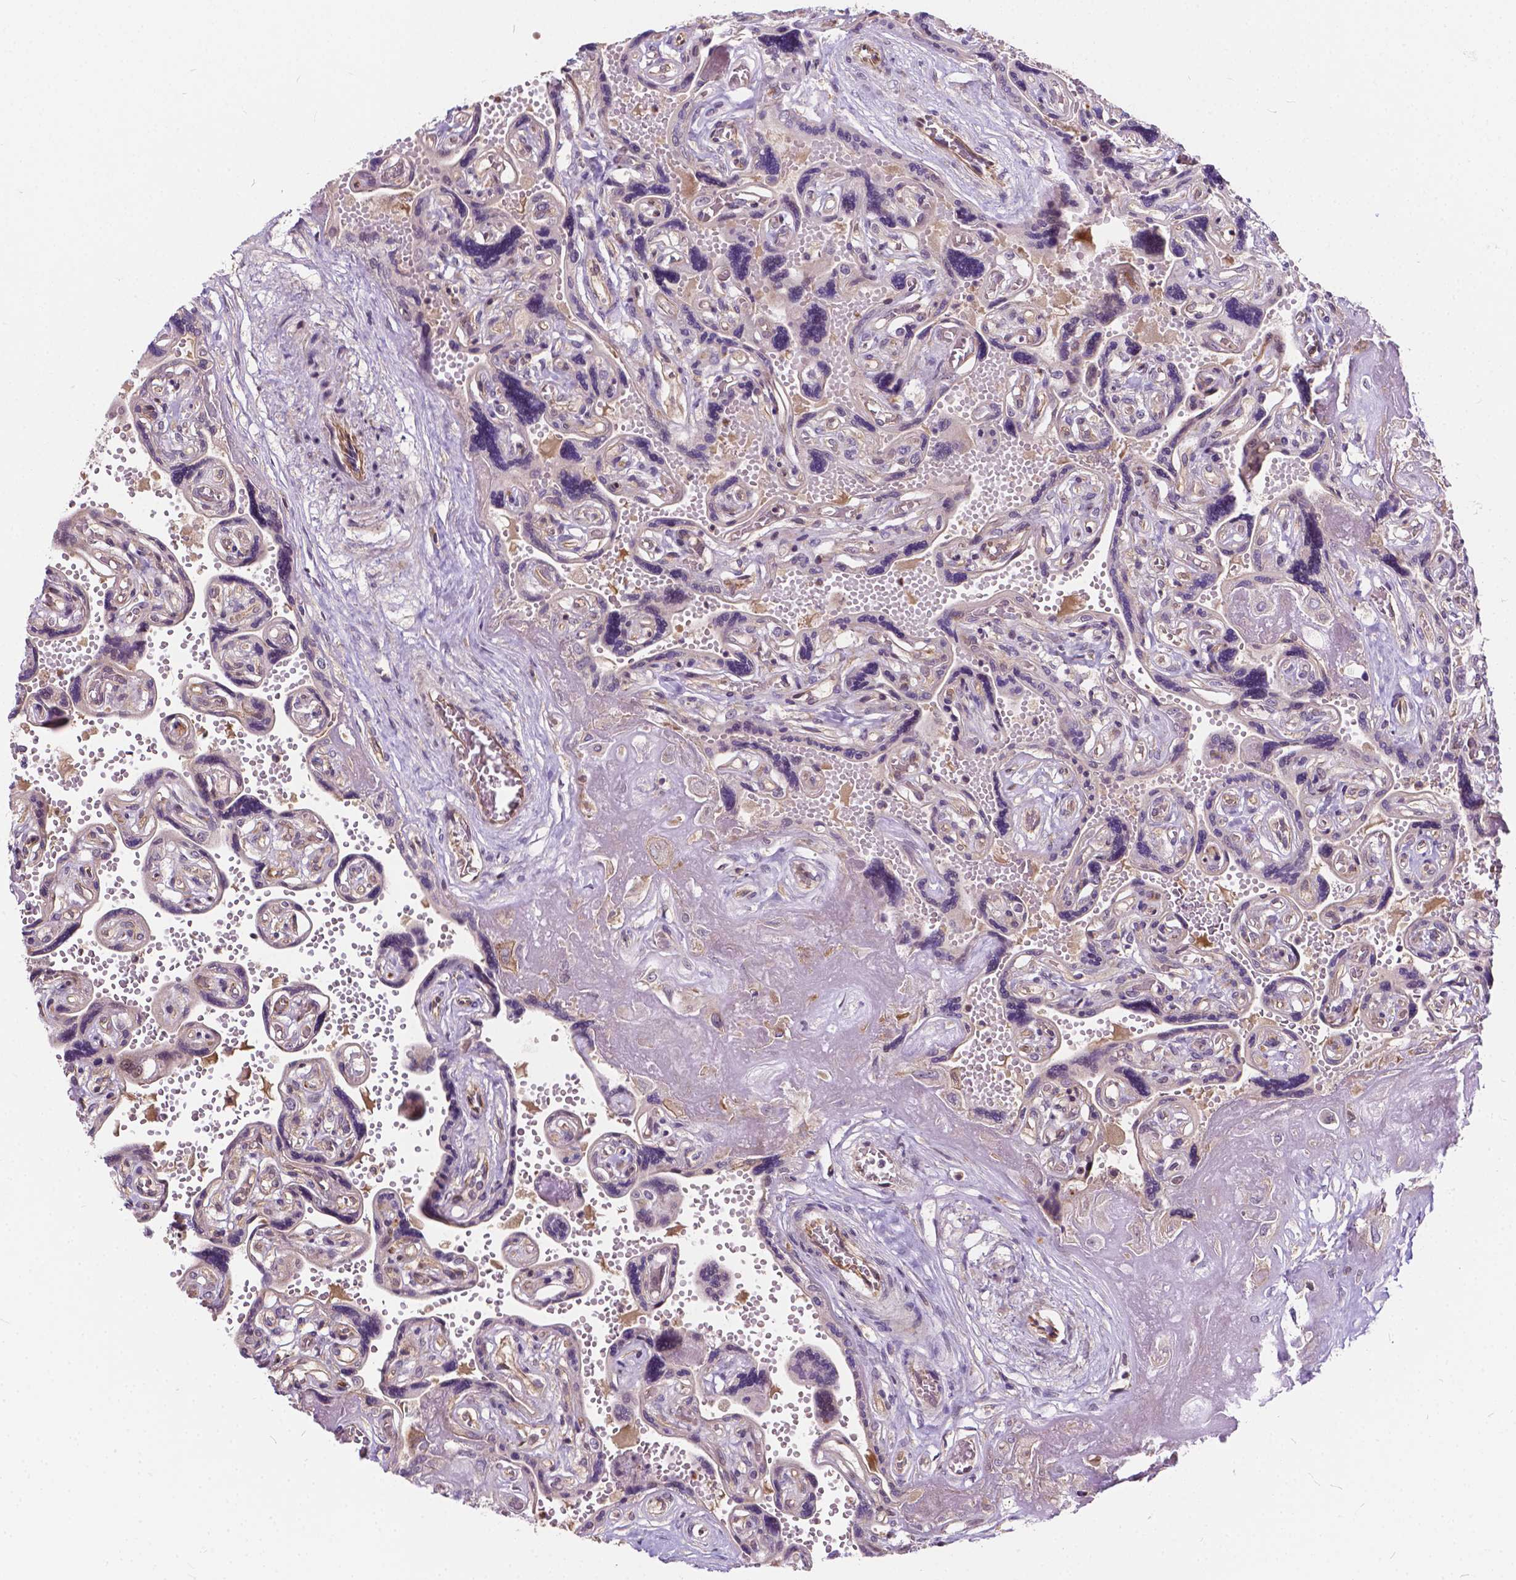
{"staining": {"intensity": "weak", "quantity": ">75%", "location": "cytoplasmic/membranous"}, "tissue": "placenta", "cell_type": "Decidual cells", "image_type": "normal", "snomed": [{"axis": "morphology", "description": "Normal tissue, NOS"}, {"axis": "topography", "description": "Placenta"}], "caption": "A high-resolution photomicrograph shows immunohistochemistry (IHC) staining of normal placenta, which exhibits weak cytoplasmic/membranous staining in approximately >75% of decidual cells.", "gene": "INPP5E", "patient": {"sex": "female", "age": 32}}